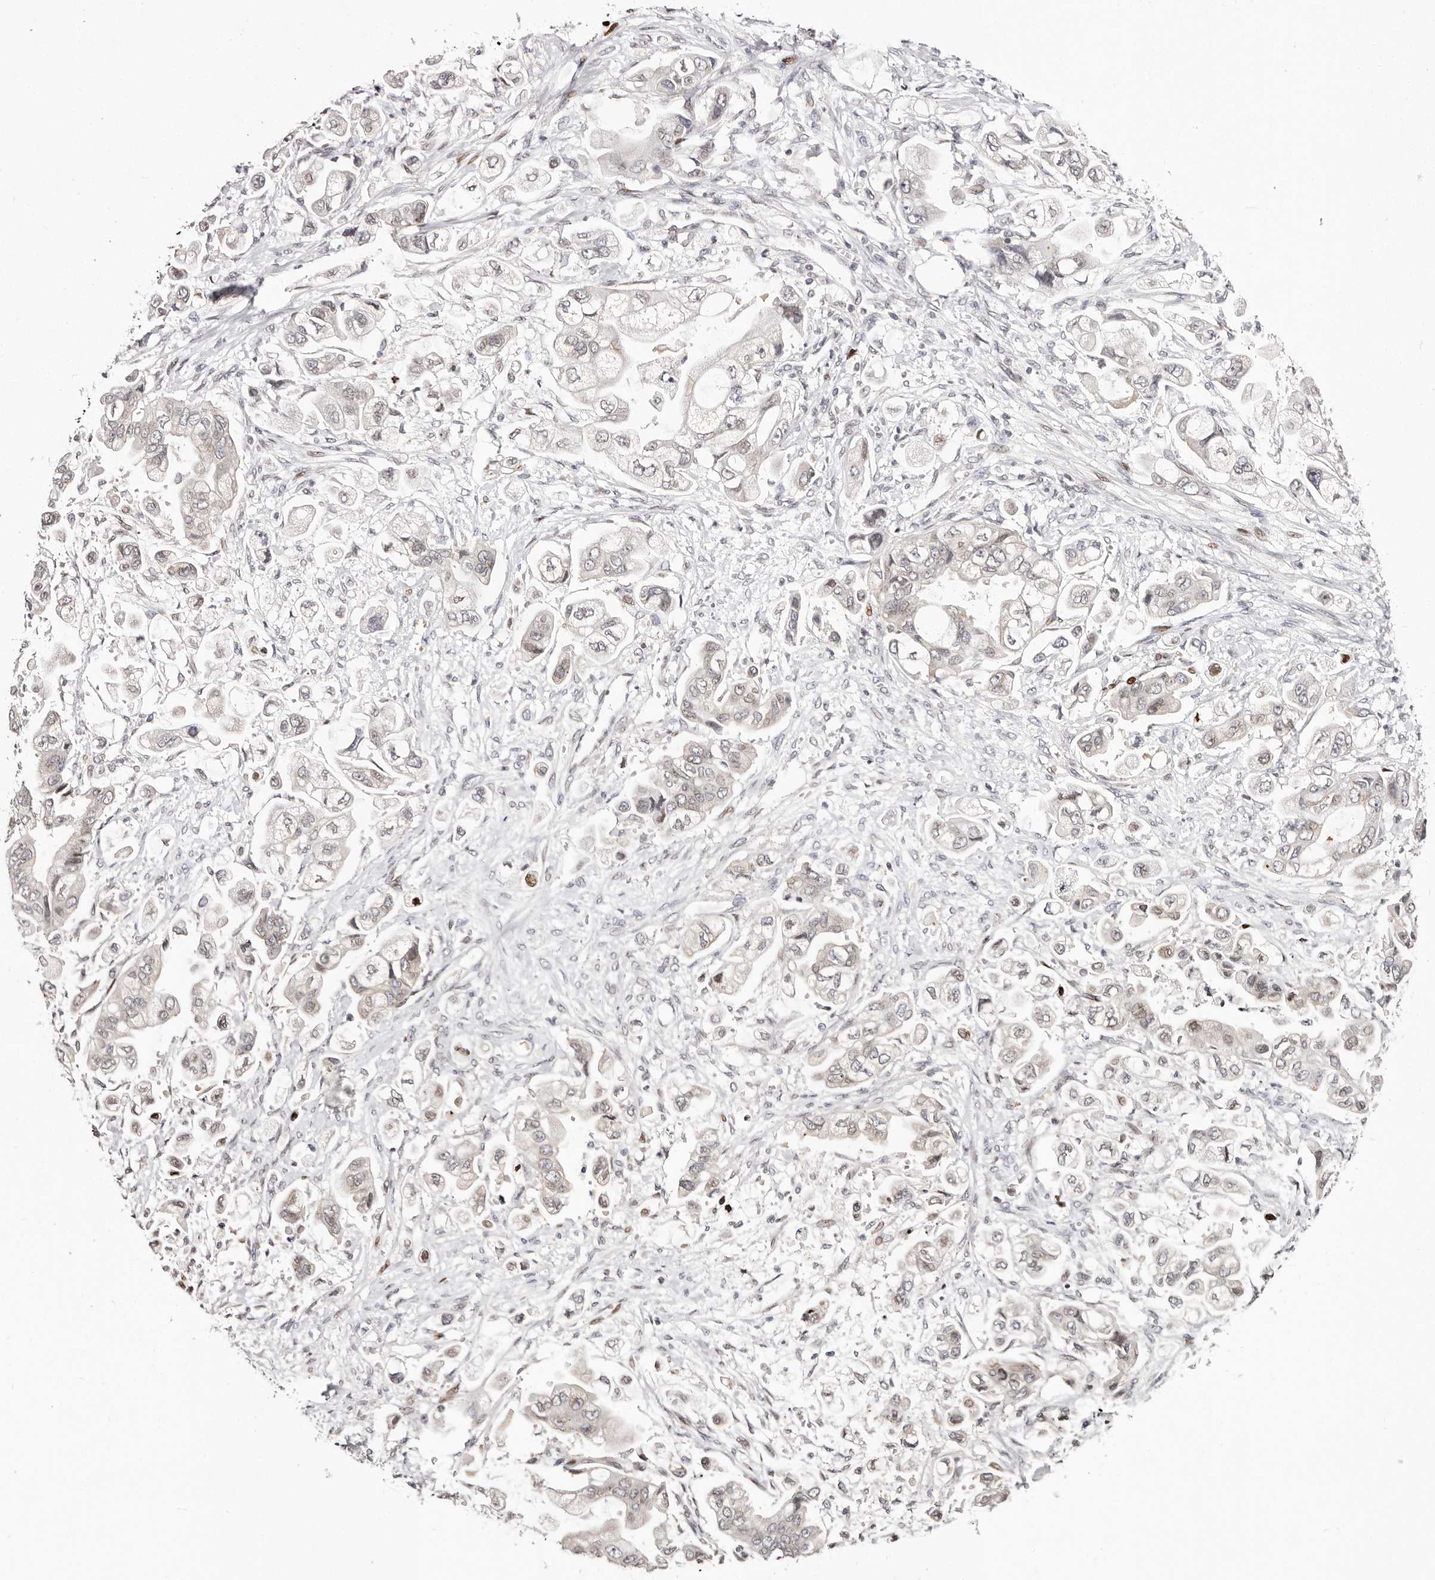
{"staining": {"intensity": "weak", "quantity": "25%-75%", "location": "nuclear"}, "tissue": "stomach cancer", "cell_type": "Tumor cells", "image_type": "cancer", "snomed": [{"axis": "morphology", "description": "Adenocarcinoma, NOS"}, {"axis": "topography", "description": "Stomach"}], "caption": "About 25%-75% of tumor cells in adenocarcinoma (stomach) reveal weak nuclear protein expression as visualized by brown immunohistochemical staining.", "gene": "NUP153", "patient": {"sex": "male", "age": 62}}